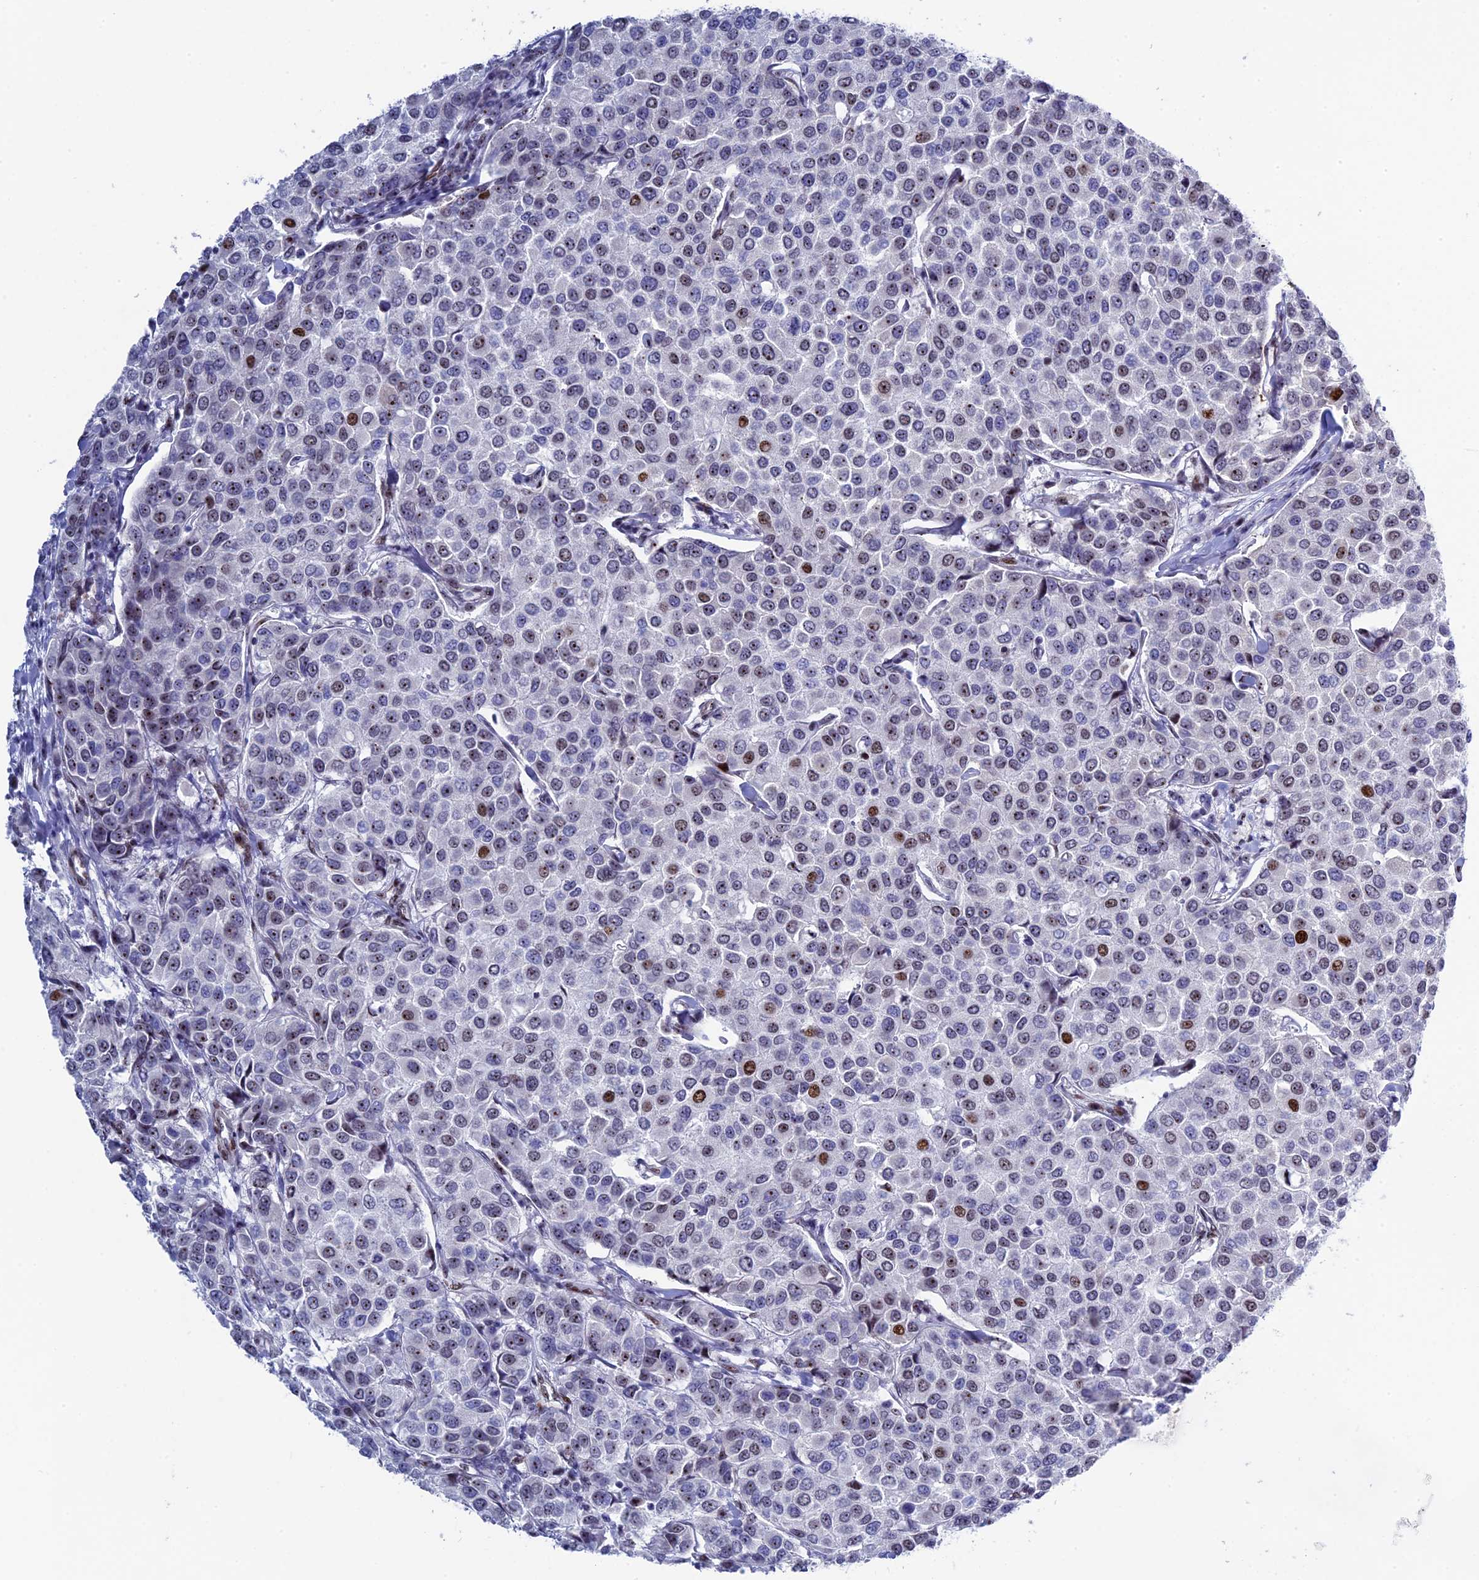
{"staining": {"intensity": "moderate", "quantity": "<25%", "location": "nuclear"}, "tissue": "breast cancer", "cell_type": "Tumor cells", "image_type": "cancer", "snomed": [{"axis": "morphology", "description": "Duct carcinoma"}, {"axis": "topography", "description": "Breast"}], "caption": "Breast cancer (infiltrating ductal carcinoma) stained with DAB IHC demonstrates low levels of moderate nuclear expression in about <25% of tumor cells. Nuclei are stained in blue.", "gene": "CCDC86", "patient": {"sex": "female", "age": 55}}